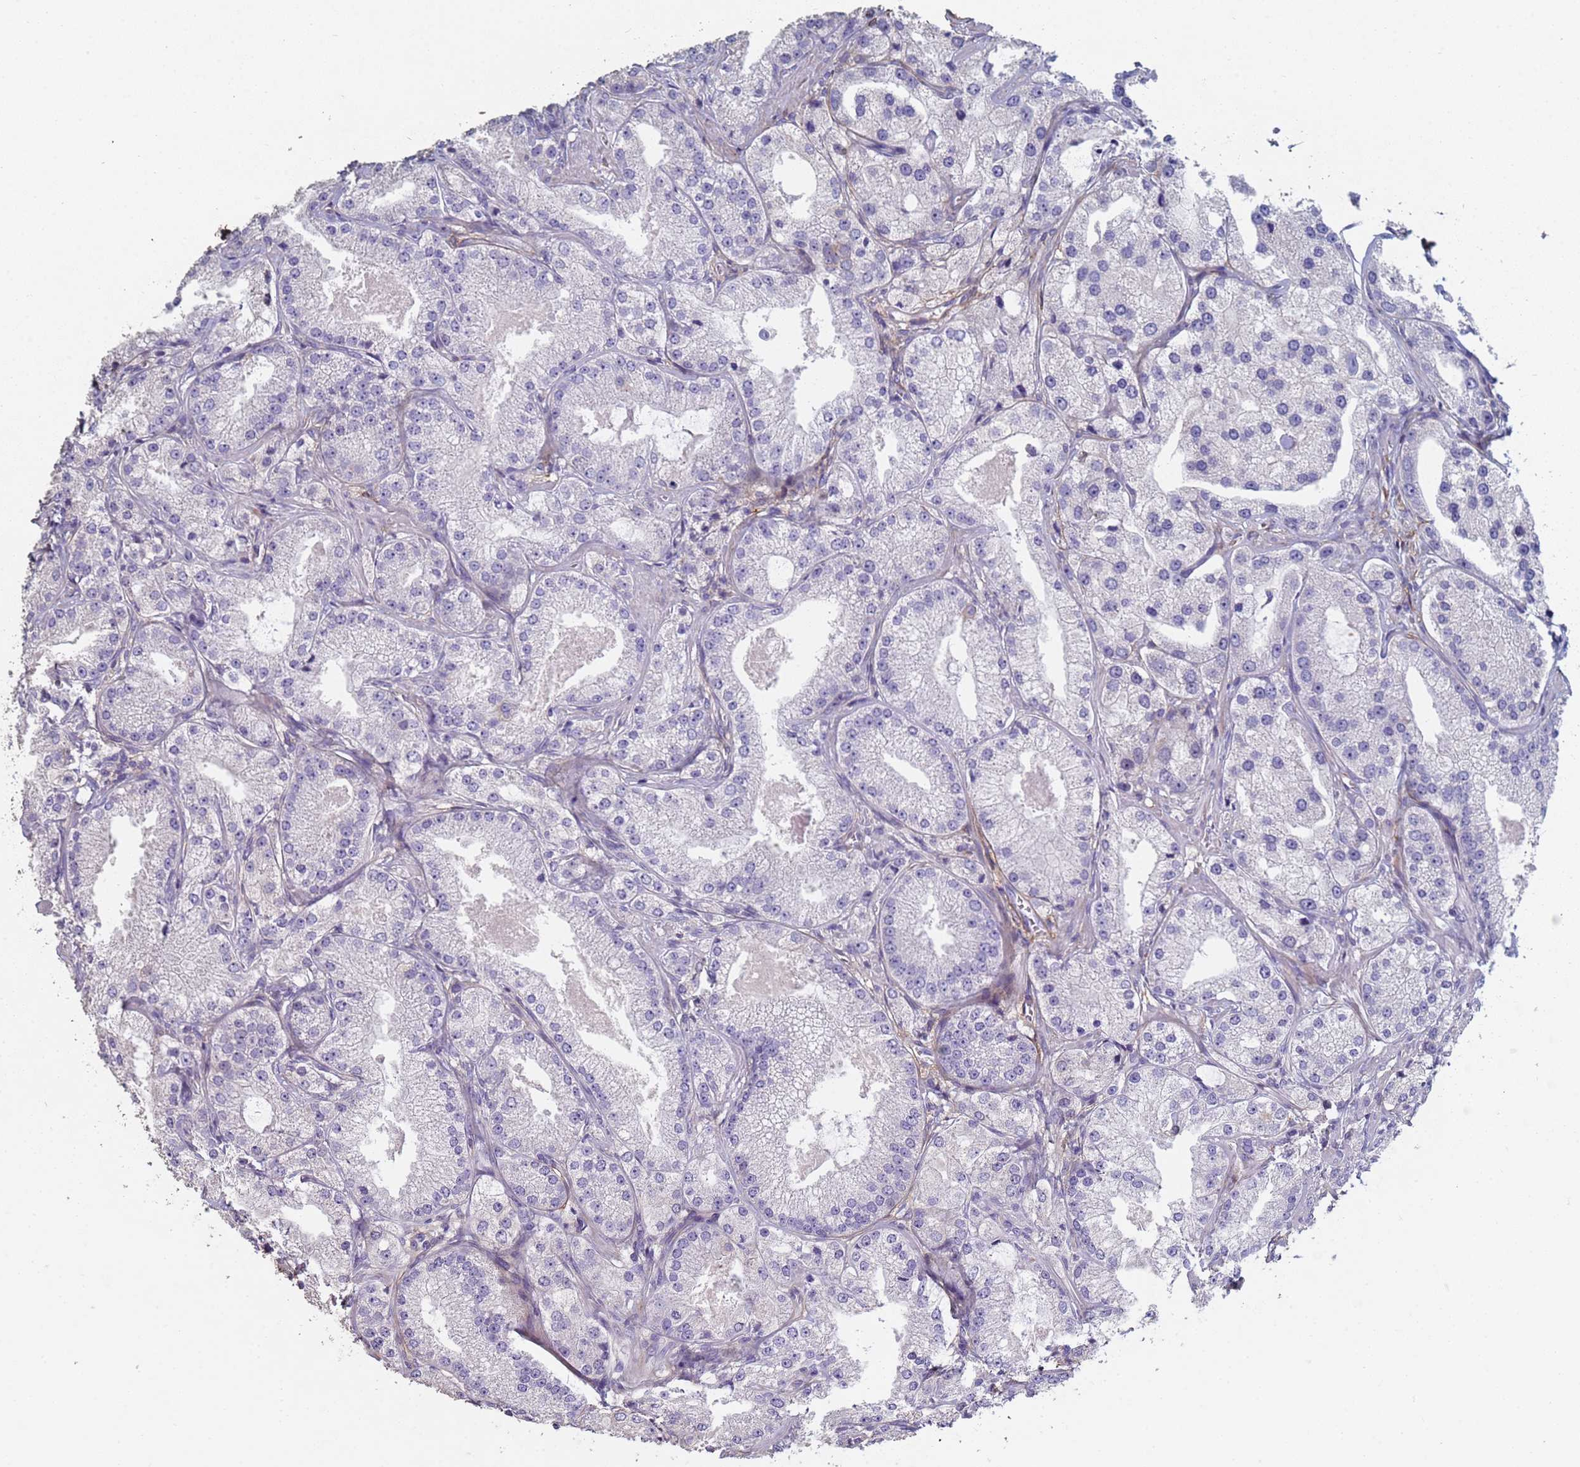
{"staining": {"intensity": "negative", "quantity": "none", "location": "none"}, "tissue": "prostate cancer", "cell_type": "Tumor cells", "image_type": "cancer", "snomed": [{"axis": "morphology", "description": "Adenocarcinoma, Low grade"}, {"axis": "topography", "description": "Prostate"}], "caption": "An image of low-grade adenocarcinoma (prostate) stained for a protein reveals no brown staining in tumor cells.", "gene": "ABCA8", "patient": {"sex": "male", "age": 69}}